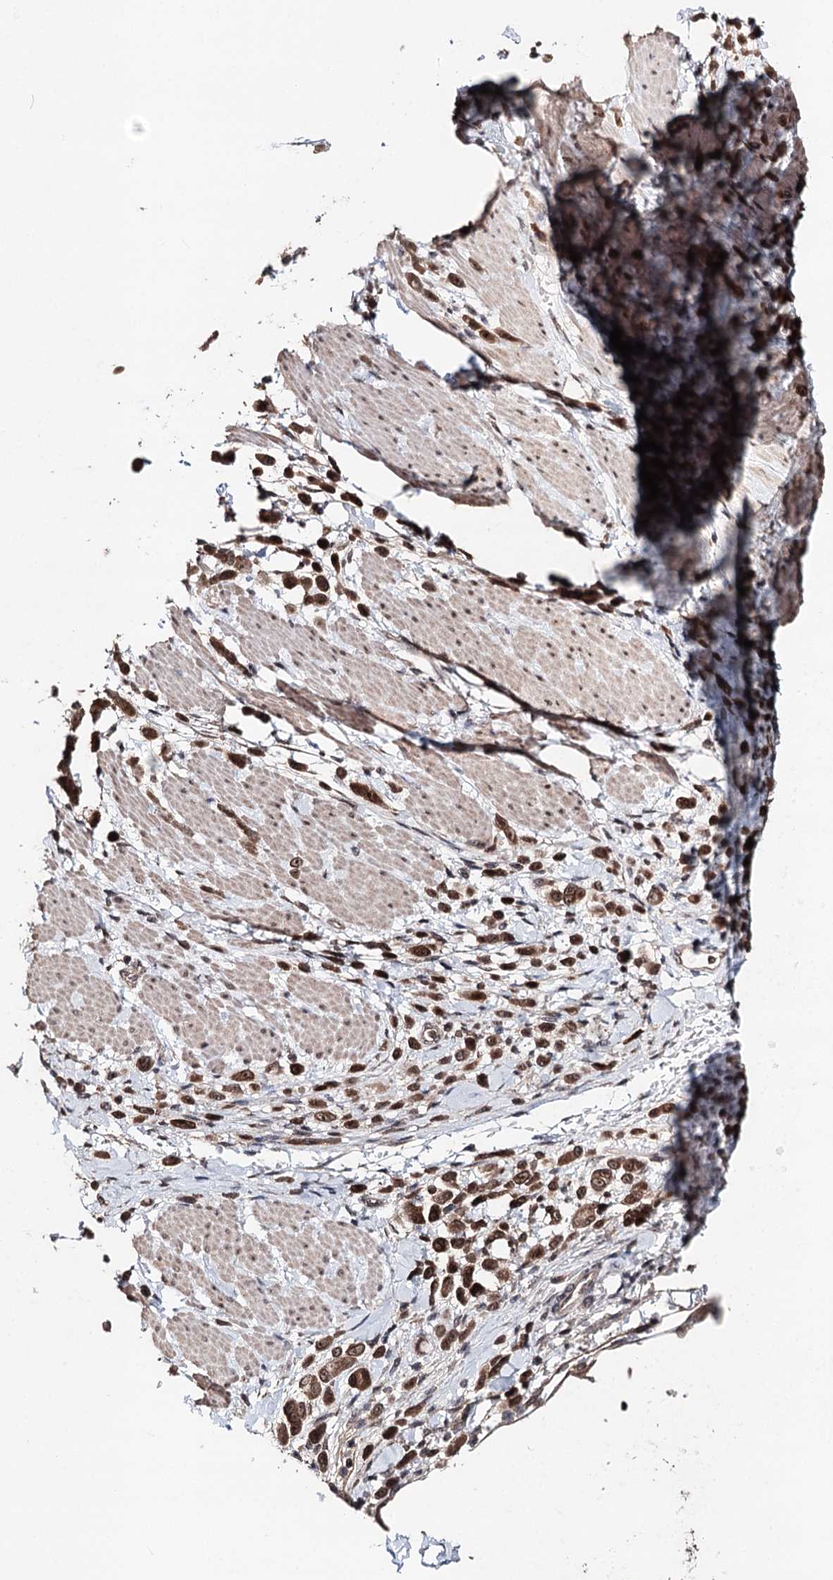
{"staining": {"intensity": "moderate", "quantity": ">75%", "location": "cytoplasmic/membranous,nuclear"}, "tissue": "pancreatic cancer", "cell_type": "Tumor cells", "image_type": "cancer", "snomed": [{"axis": "morphology", "description": "Normal tissue, NOS"}, {"axis": "morphology", "description": "Adenocarcinoma, NOS"}, {"axis": "topography", "description": "Pancreas"}], "caption": "Moderate cytoplasmic/membranous and nuclear expression for a protein is appreciated in about >75% of tumor cells of adenocarcinoma (pancreatic) using IHC.", "gene": "NOPCHAP1", "patient": {"sex": "female", "age": 64}}